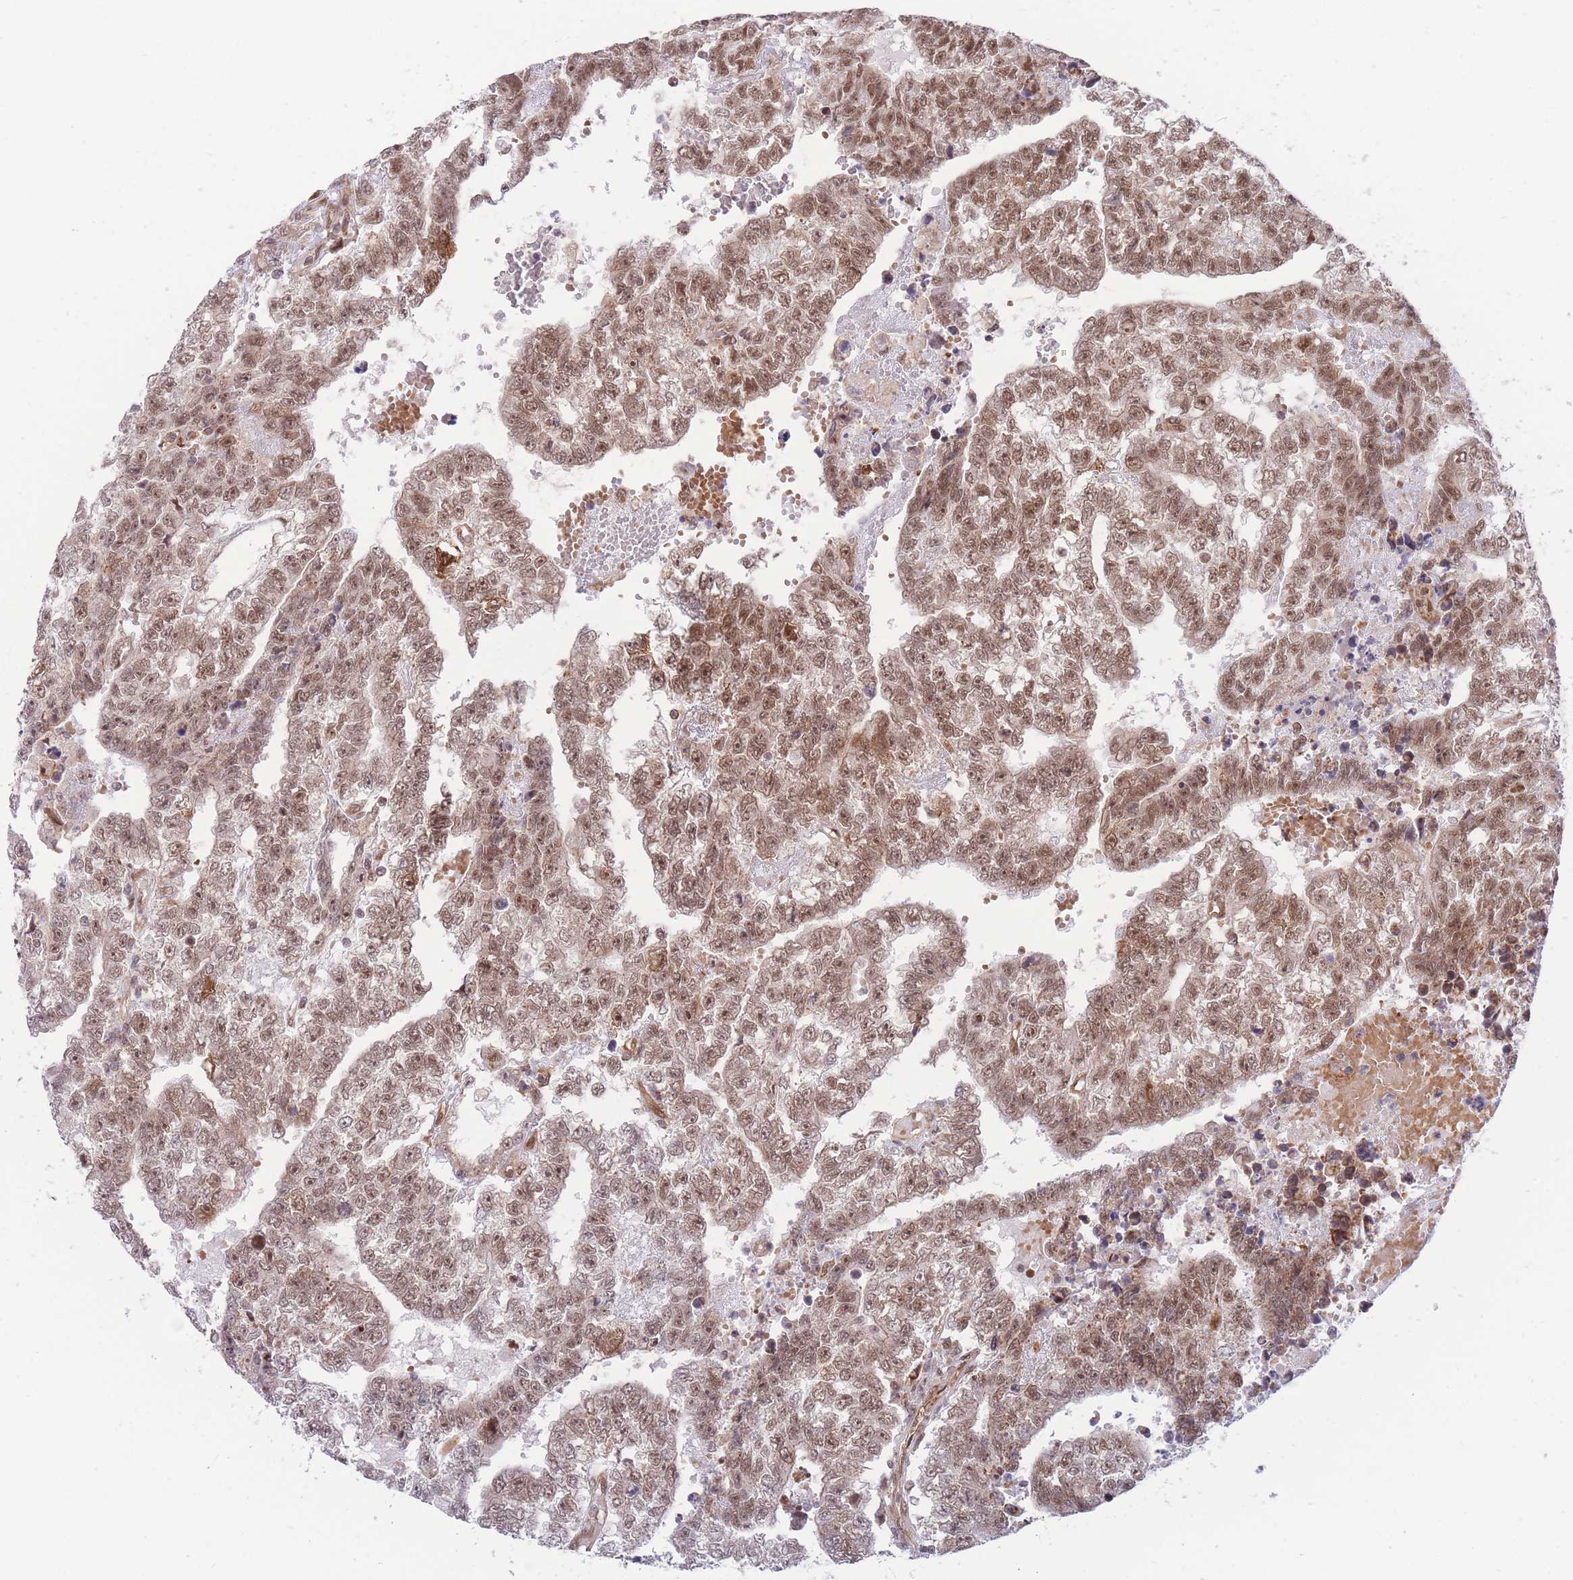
{"staining": {"intensity": "moderate", "quantity": ">75%", "location": "nuclear"}, "tissue": "testis cancer", "cell_type": "Tumor cells", "image_type": "cancer", "snomed": [{"axis": "morphology", "description": "Carcinoma, Embryonal, NOS"}, {"axis": "topography", "description": "Testis"}], "caption": "The histopathology image exhibits immunohistochemical staining of testis cancer (embryonal carcinoma). There is moderate nuclear positivity is seen in about >75% of tumor cells.", "gene": "BOD1L1", "patient": {"sex": "male", "age": 25}}